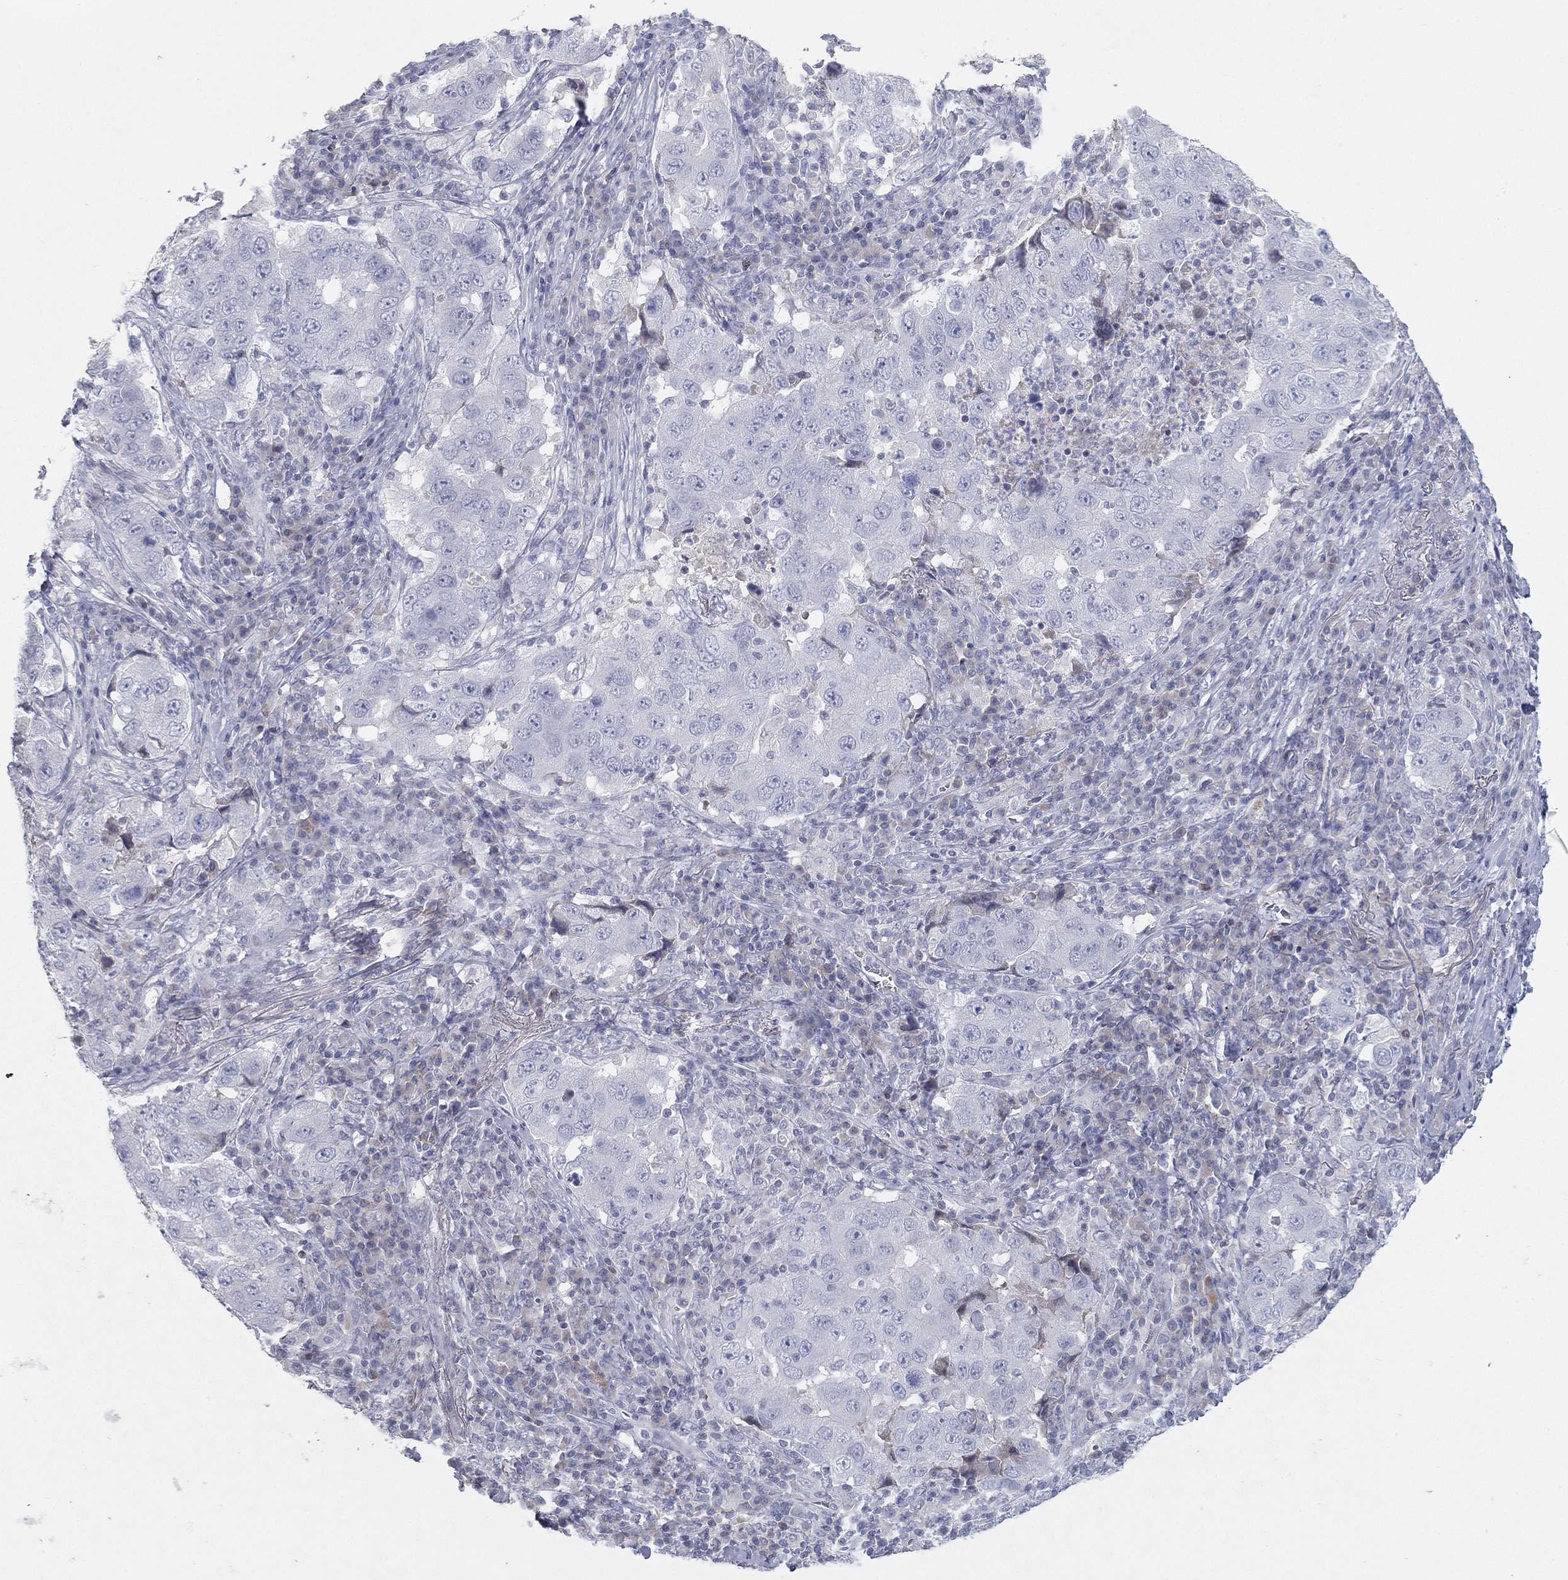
{"staining": {"intensity": "negative", "quantity": "none", "location": "none"}, "tissue": "lung cancer", "cell_type": "Tumor cells", "image_type": "cancer", "snomed": [{"axis": "morphology", "description": "Adenocarcinoma, NOS"}, {"axis": "topography", "description": "Lung"}], "caption": "This is an IHC micrograph of human adenocarcinoma (lung). There is no positivity in tumor cells.", "gene": "CPT1B", "patient": {"sex": "male", "age": 73}}